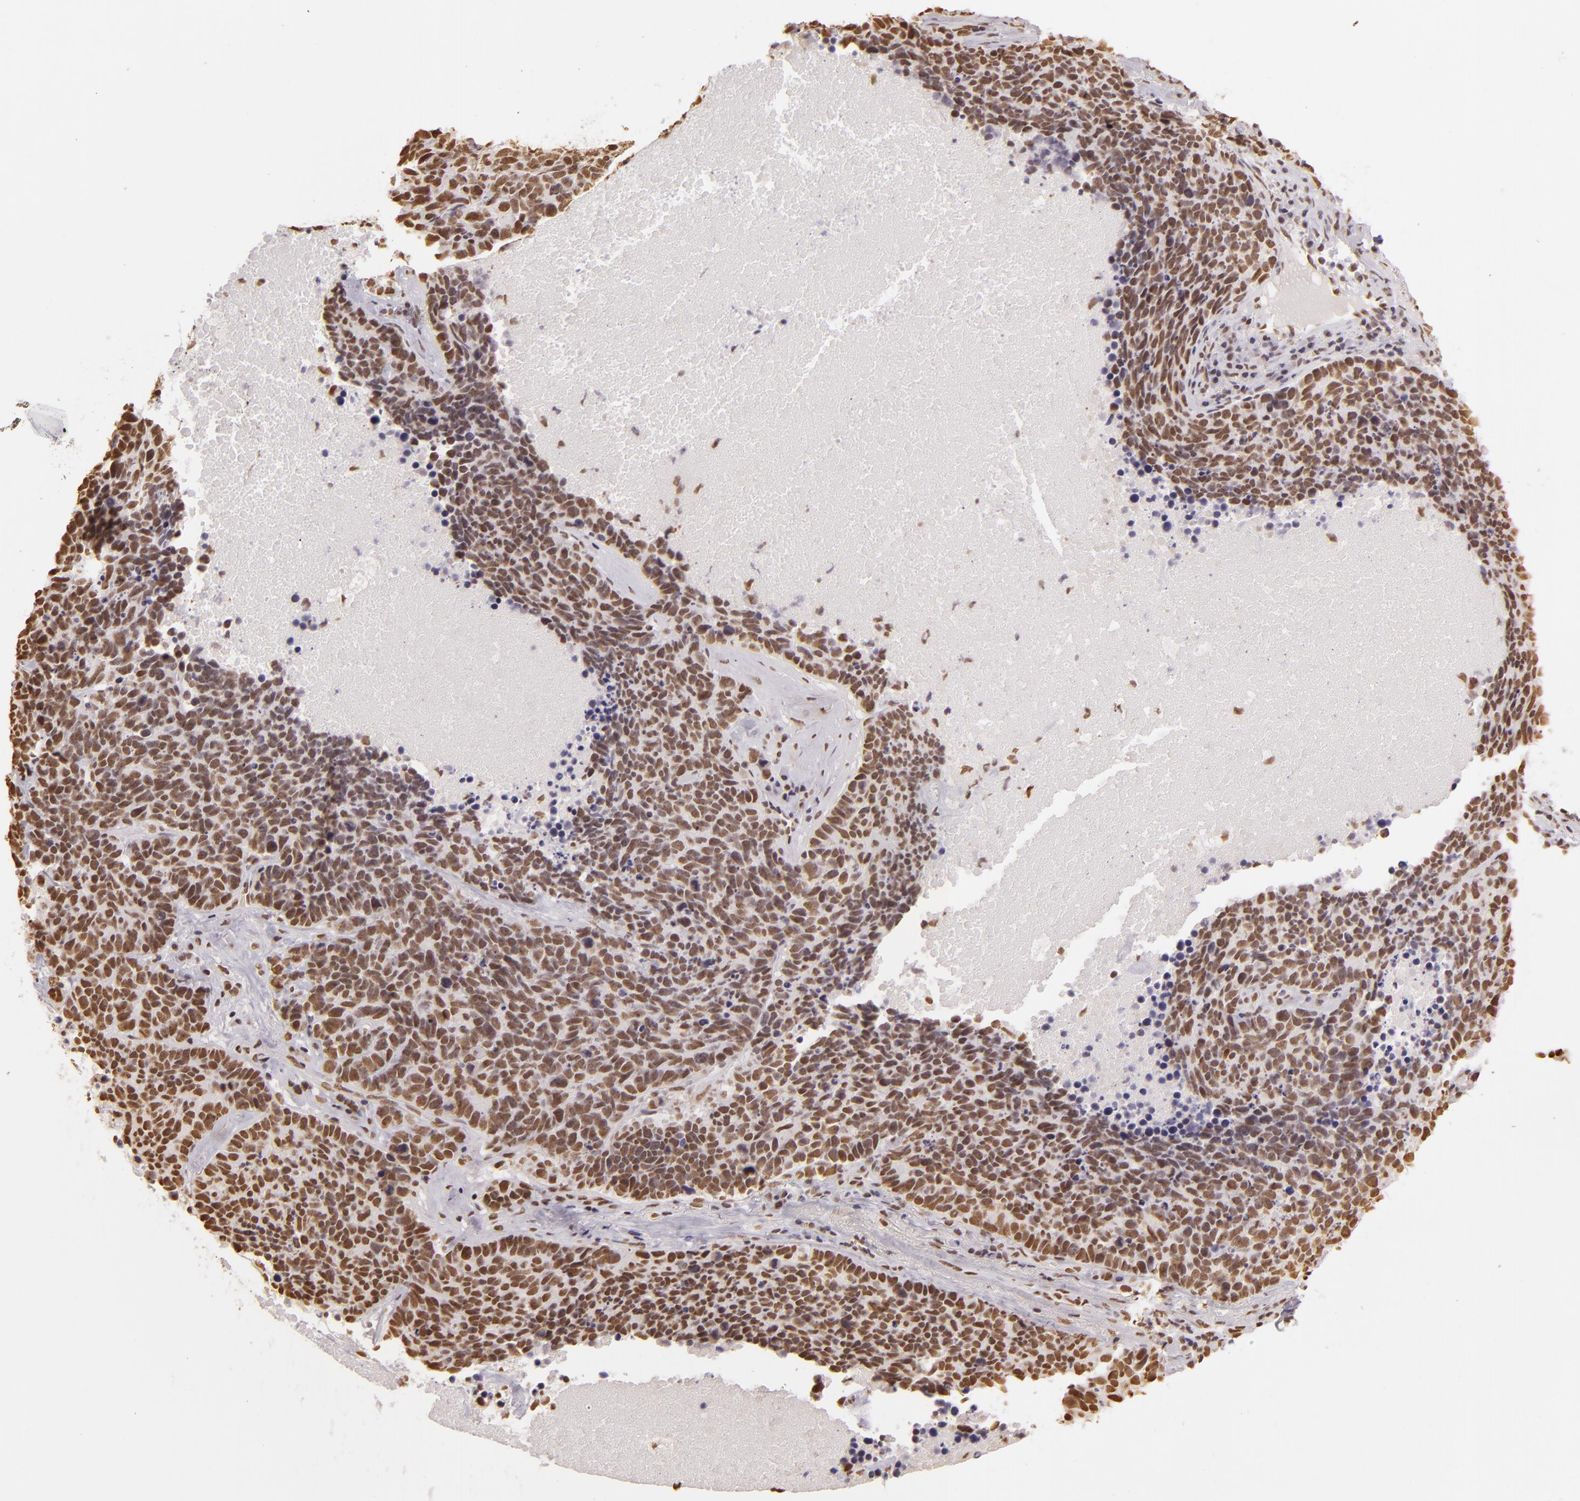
{"staining": {"intensity": "moderate", "quantity": ">75%", "location": "nuclear"}, "tissue": "lung cancer", "cell_type": "Tumor cells", "image_type": "cancer", "snomed": [{"axis": "morphology", "description": "Neoplasm, malignant, NOS"}, {"axis": "topography", "description": "Lung"}], "caption": "The immunohistochemical stain highlights moderate nuclear positivity in tumor cells of neoplasm (malignant) (lung) tissue.", "gene": "PAPOLA", "patient": {"sex": "female", "age": 75}}